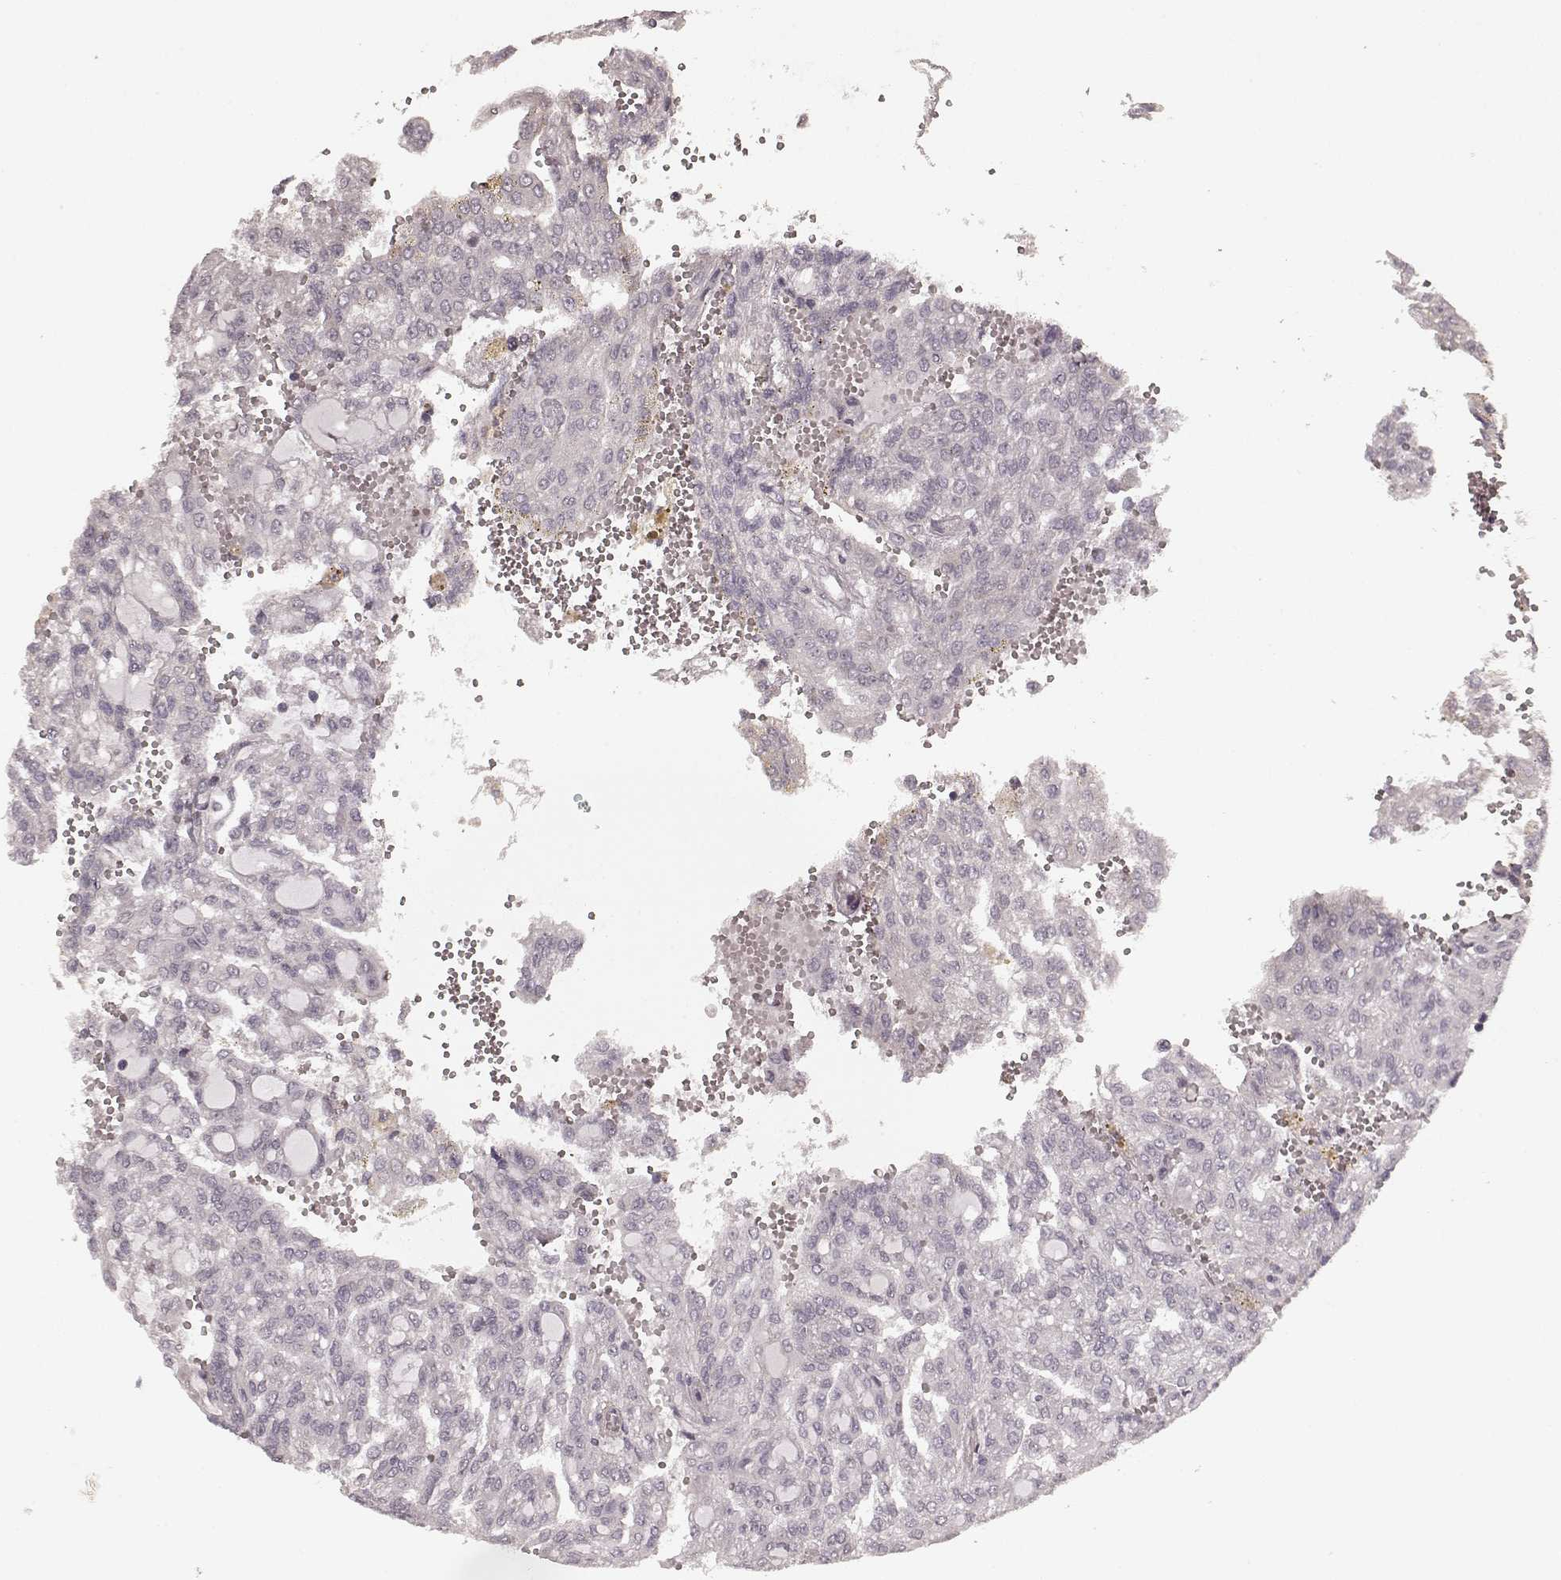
{"staining": {"intensity": "negative", "quantity": "none", "location": "none"}, "tissue": "renal cancer", "cell_type": "Tumor cells", "image_type": "cancer", "snomed": [{"axis": "morphology", "description": "Adenocarcinoma, NOS"}, {"axis": "topography", "description": "Kidney"}], "caption": "Human renal cancer (adenocarcinoma) stained for a protein using IHC exhibits no positivity in tumor cells.", "gene": "PRKCE", "patient": {"sex": "male", "age": 63}}